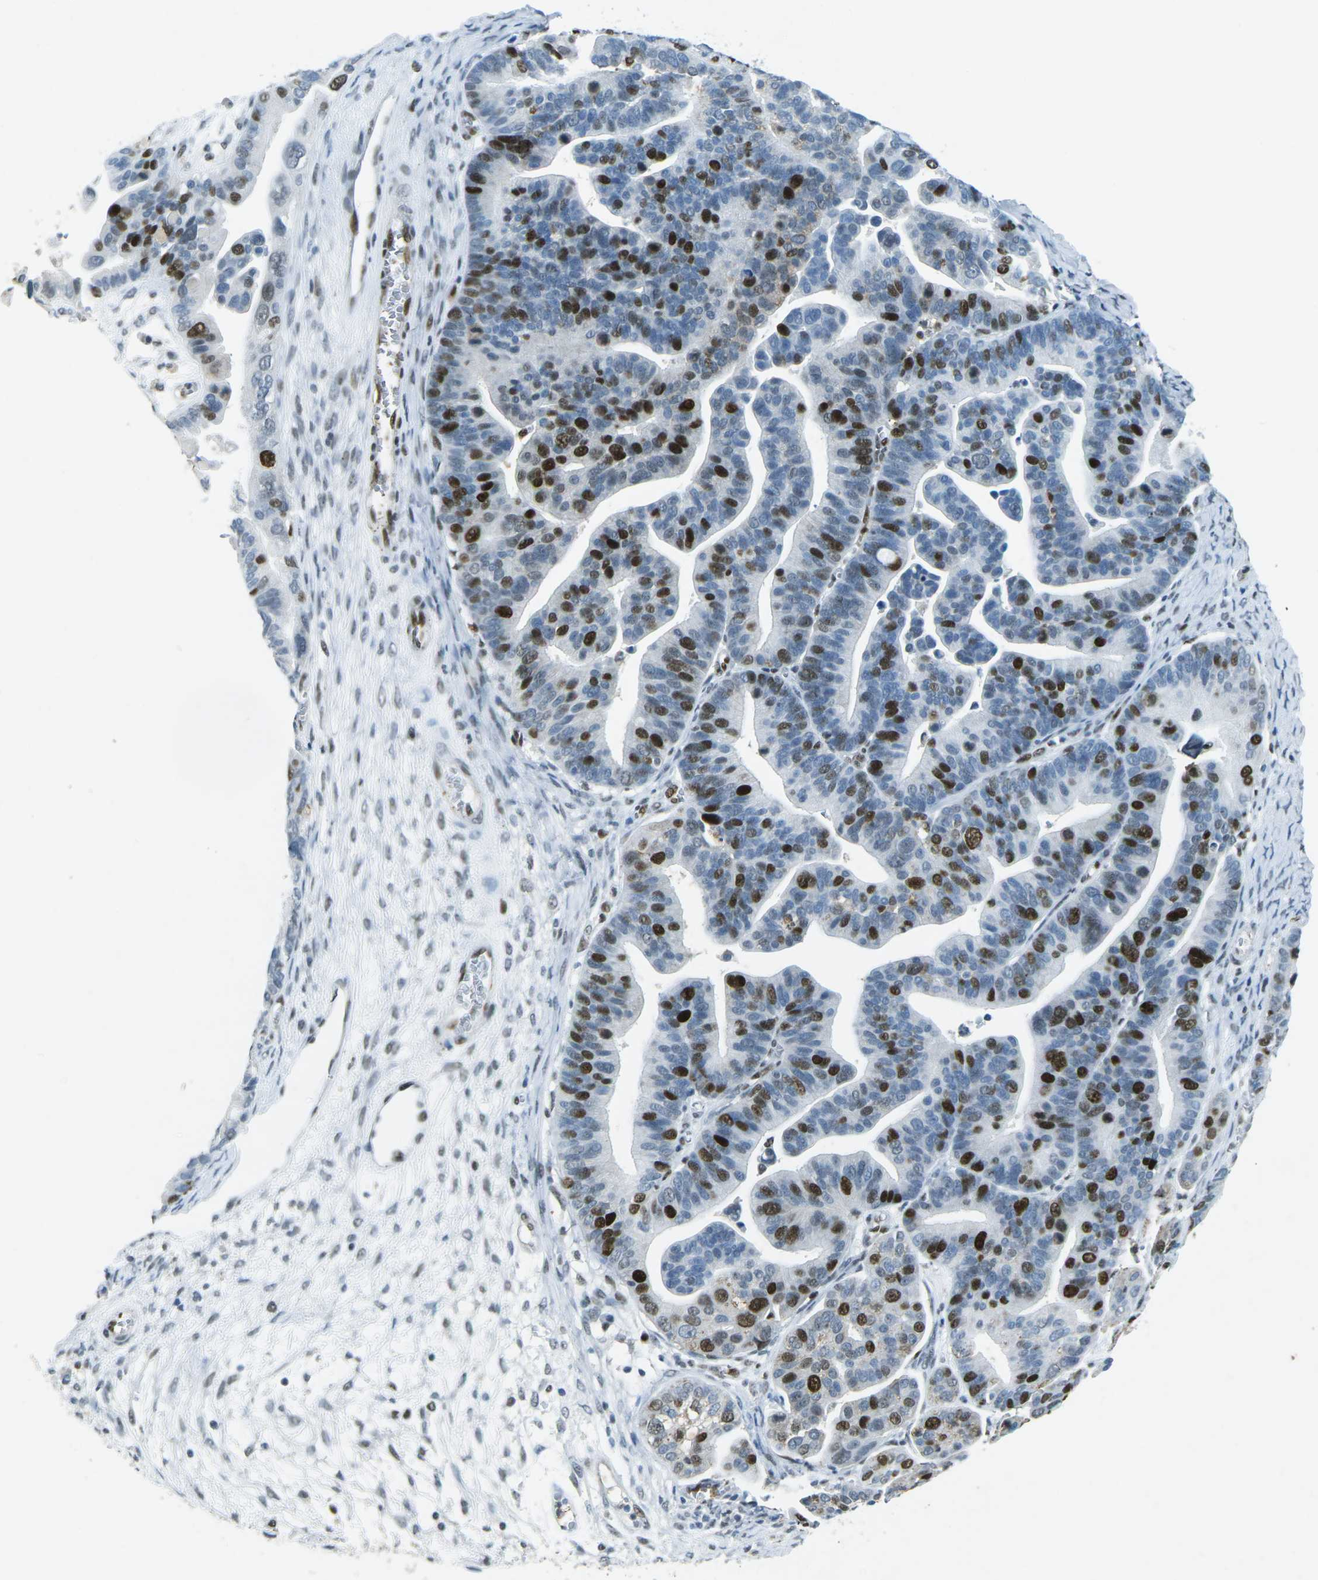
{"staining": {"intensity": "strong", "quantity": "25%-75%", "location": "nuclear"}, "tissue": "ovarian cancer", "cell_type": "Tumor cells", "image_type": "cancer", "snomed": [{"axis": "morphology", "description": "Cystadenocarcinoma, serous, NOS"}, {"axis": "topography", "description": "Ovary"}], "caption": "Ovarian serous cystadenocarcinoma stained with a brown dye reveals strong nuclear positive staining in approximately 25%-75% of tumor cells.", "gene": "RB1", "patient": {"sex": "female", "age": 56}}